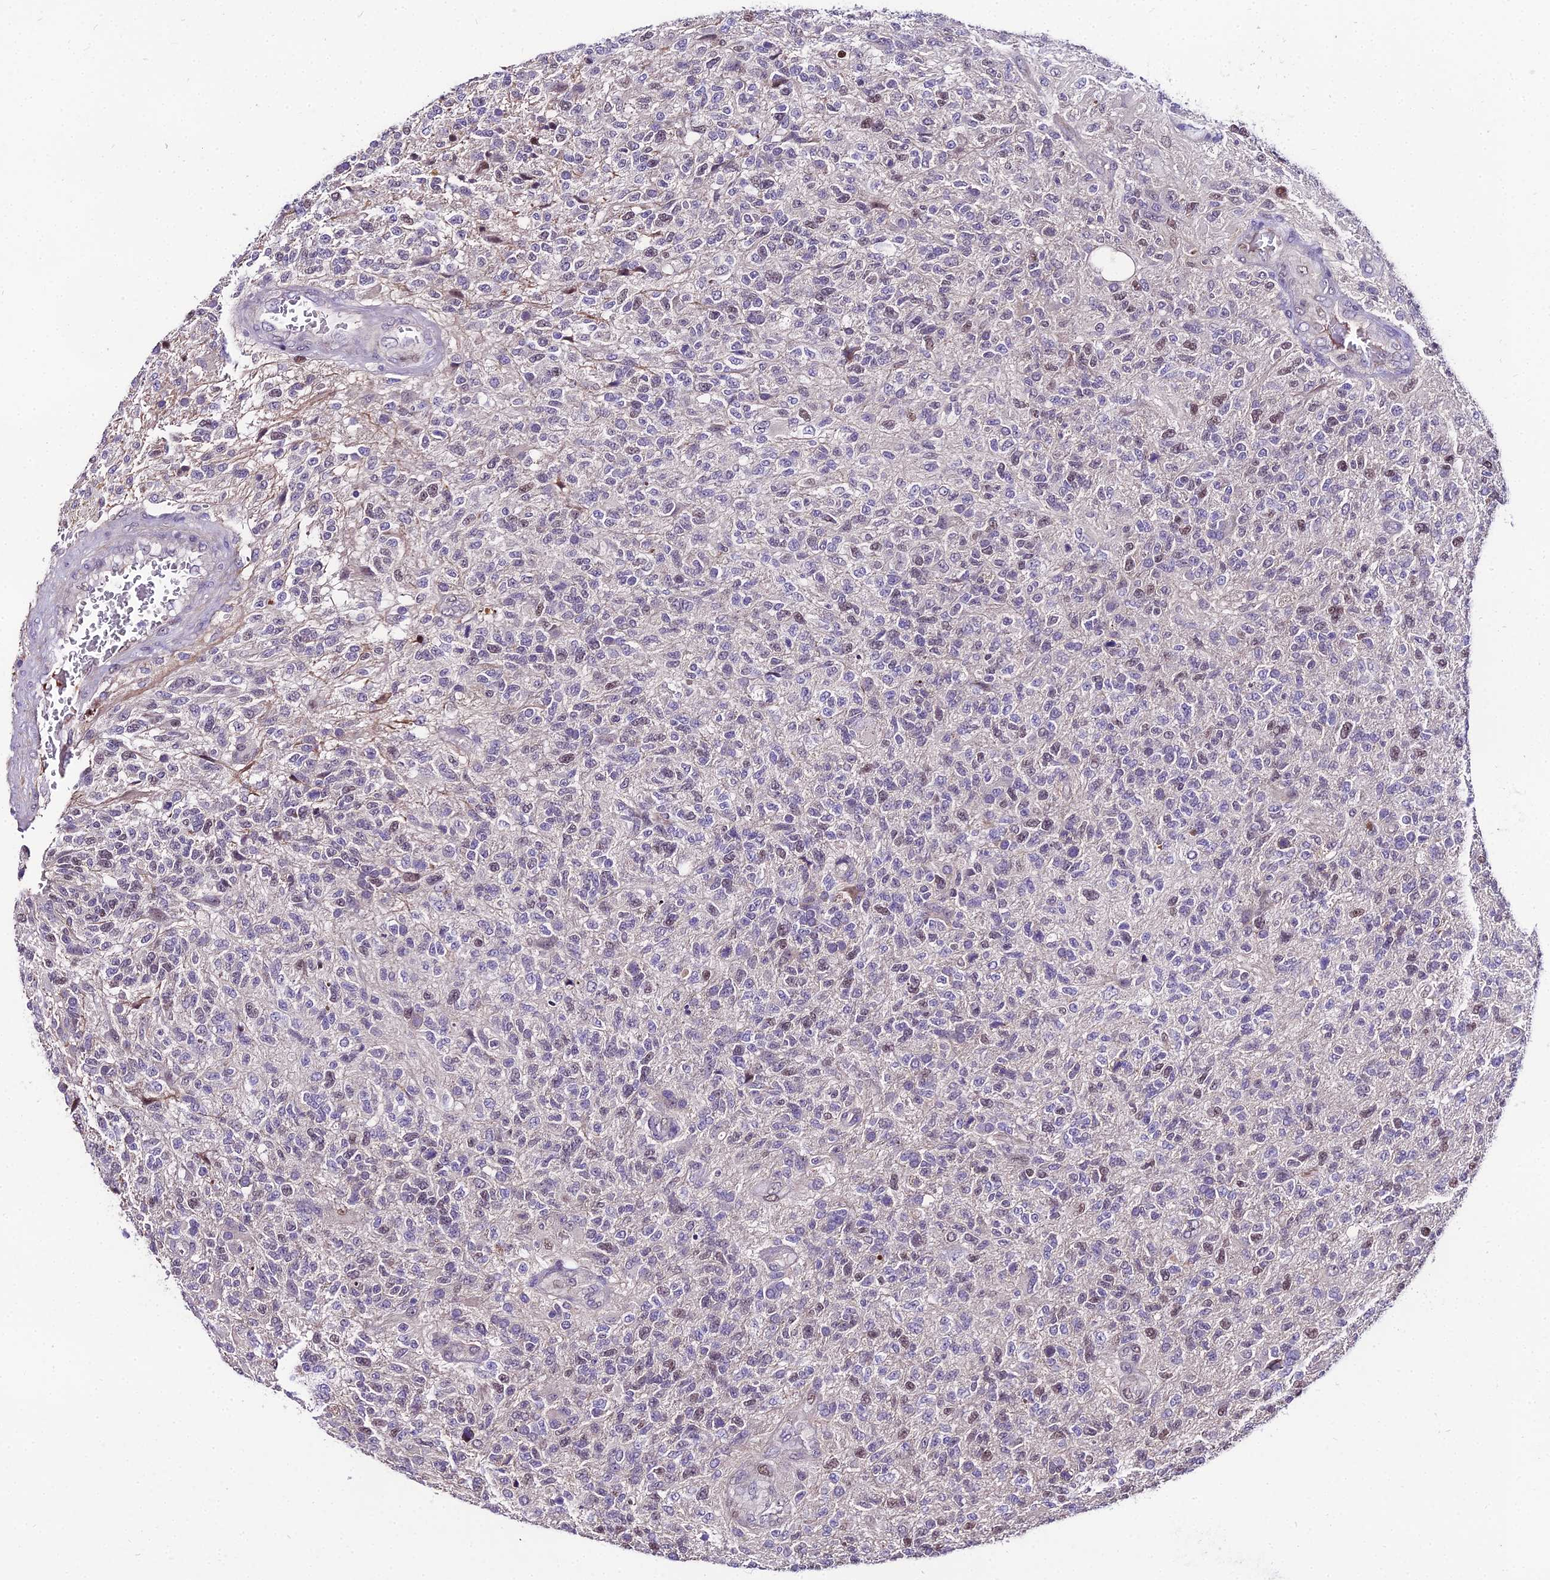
{"staining": {"intensity": "moderate", "quantity": "<25%", "location": "nuclear"}, "tissue": "glioma", "cell_type": "Tumor cells", "image_type": "cancer", "snomed": [{"axis": "morphology", "description": "Glioma, malignant, High grade"}, {"axis": "topography", "description": "Brain"}], "caption": "Glioma stained for a protein (brown) demonstrates moderate nuclear positive positivity in about <25% of tumor cells.", "gene": "TRIML2", "patient": {"sex": "male", "age": 56}}